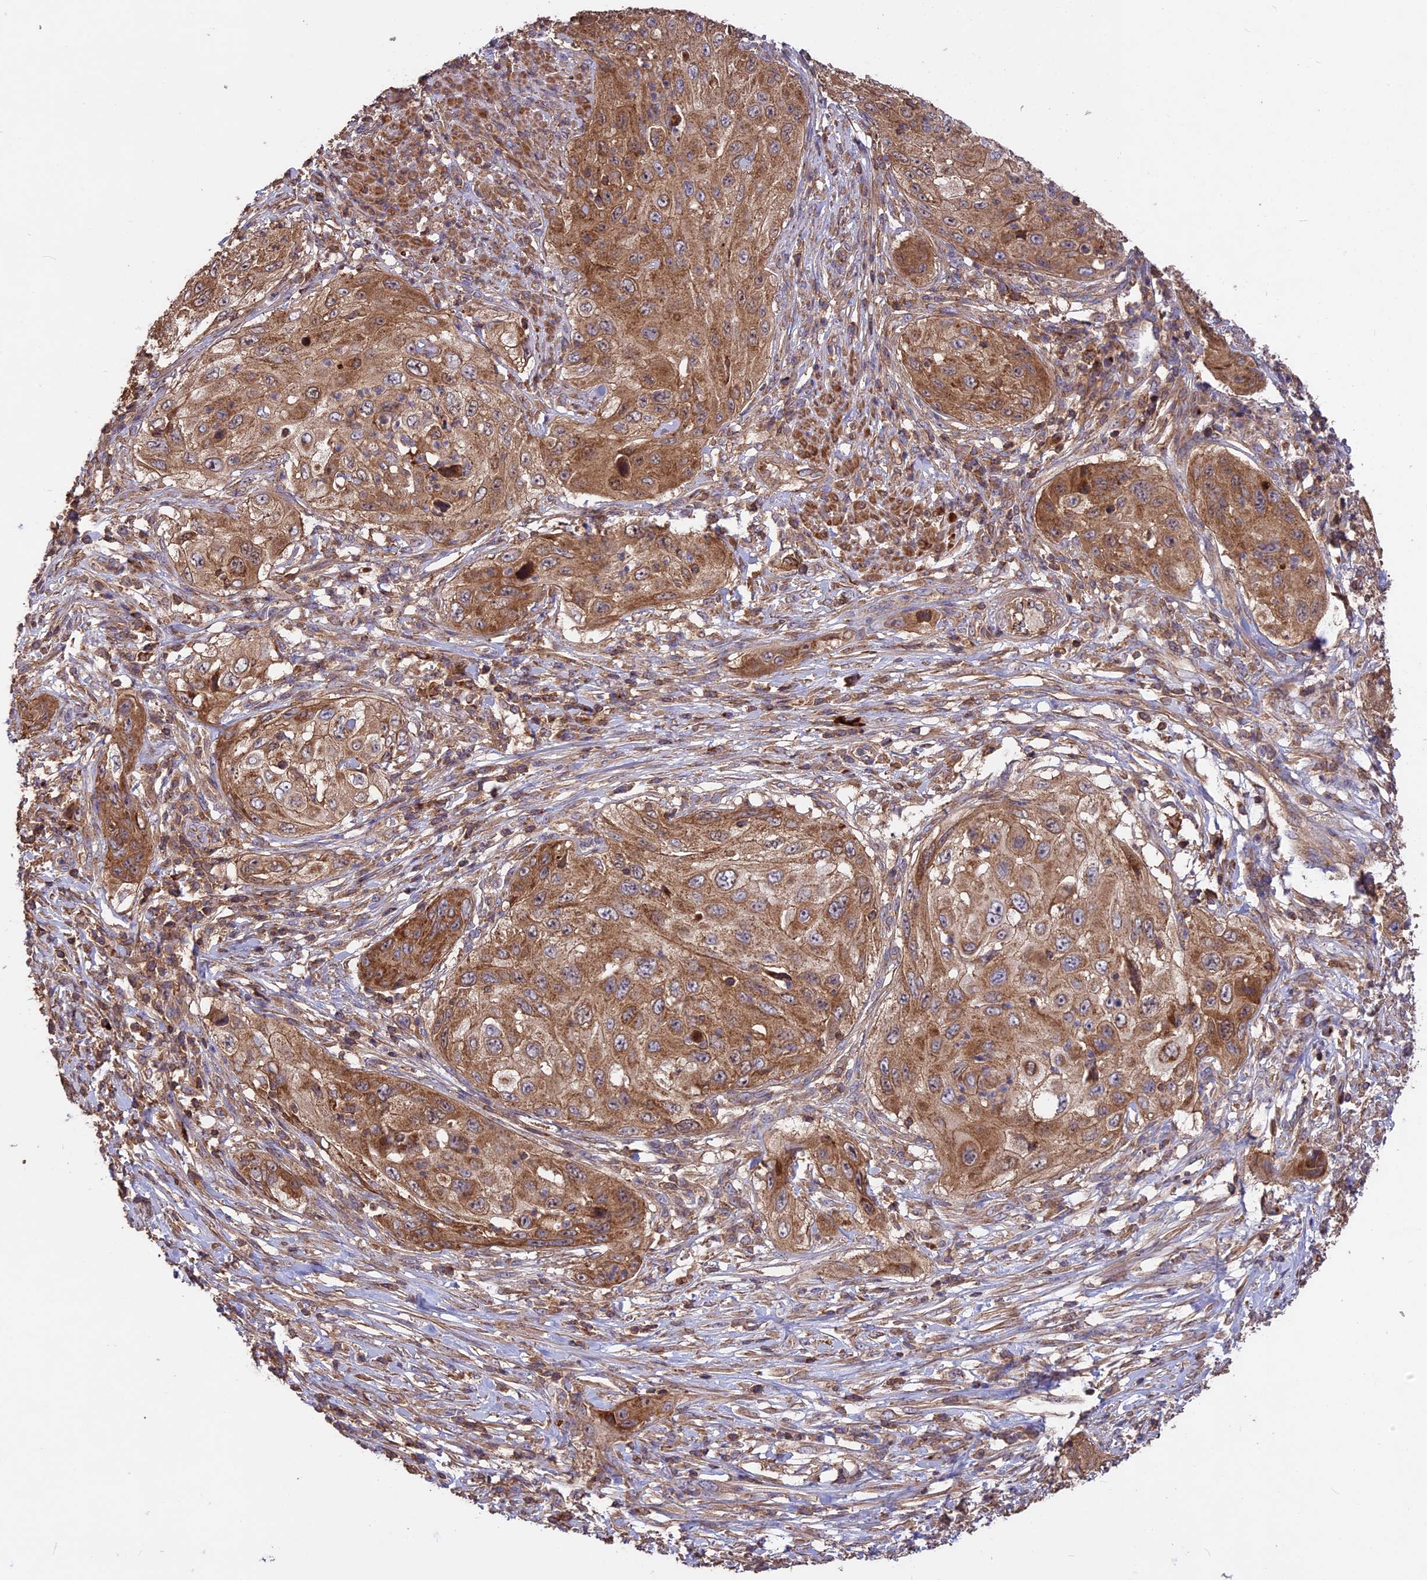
{"staining": {"intensity": "moderate", "quantity": ">75%", "location": "cytoplasmic/membranous"}, "tissue": "cervical cancer", "cell_type": "Tumor cells", "image_type": "cancer", "snomed": [{"axis": "morphology", "description": "Squamous cell carcinoma, NOS"}, {"axis": "topography", "description": "Cervix"}], "caption": "Immunohistochemistry (IHC) (DAB (3,3'-diaminobenzidine)) staining of human squamous cell carcinoma (cervical) shows moderate cytoplasmic/membranous protein positivity in about >75% of tumor cells. (DAB (3,3'-diaminobenzidine) IHC with brightfield microscopy, high magnification).", "gene": "NUDT8", "patient": {"sex": "female", "age": 42}}